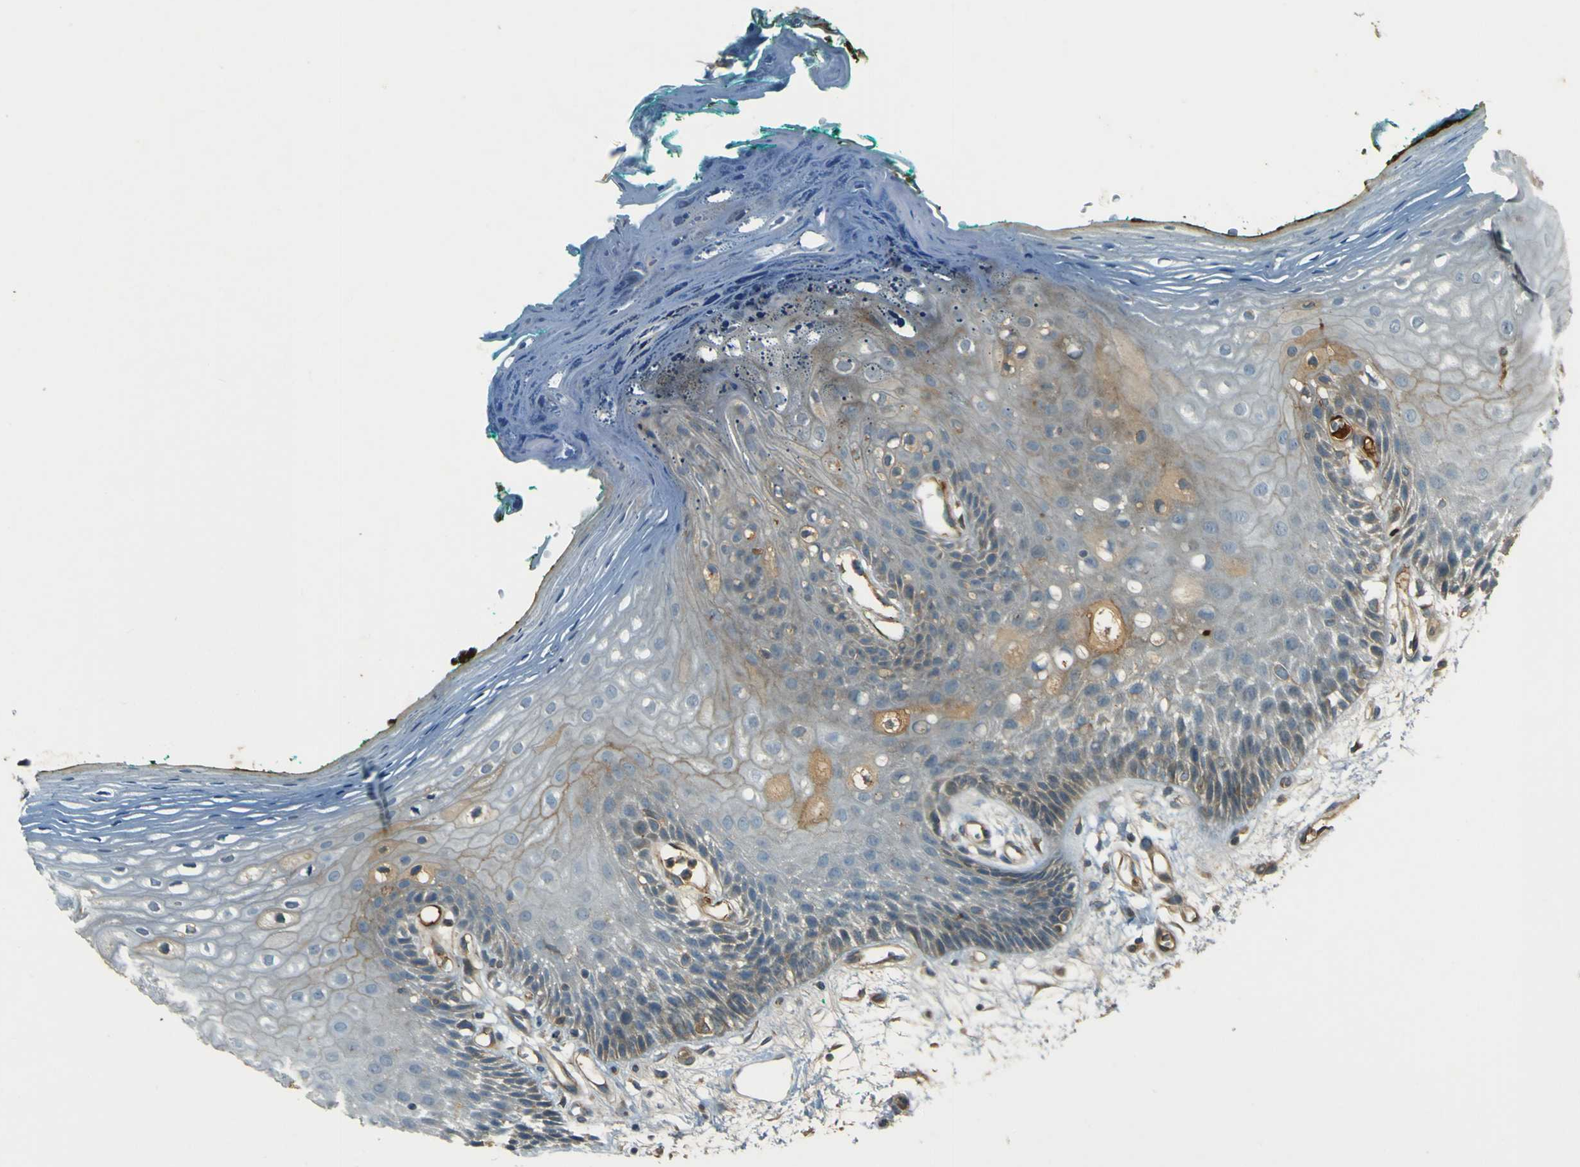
{"staining": {"intensity": "weak", "quantity": "25%-75%", "location": "cytoplasmic/membranous"}, "tissue": "oral mucosa", "cell_type": "Squamous epithelial cells", "image_type": "normal", "snomed": [{"axis": "morphology", "description": "Normal tissue, NOS"}, {"axis": "topography", "description": "Skeletal muscle"}, {"axis": "topography", "description": "Oral tissue"}, {"axis": "topography", "description": "Peripheral nerve tissue"}], "caption": "Immunohistochemistry image of normal oral mucosa: human oral mucosa stained using IHC reveals low levels of weak protein expression localized specifically in the cytoplasmic/membranous of squamous epithelial cells, appearing as a cytoplasmic/membranous brown color.", "gene": "LPCAT1", "patient": {"sex": "female", "age": 84}}